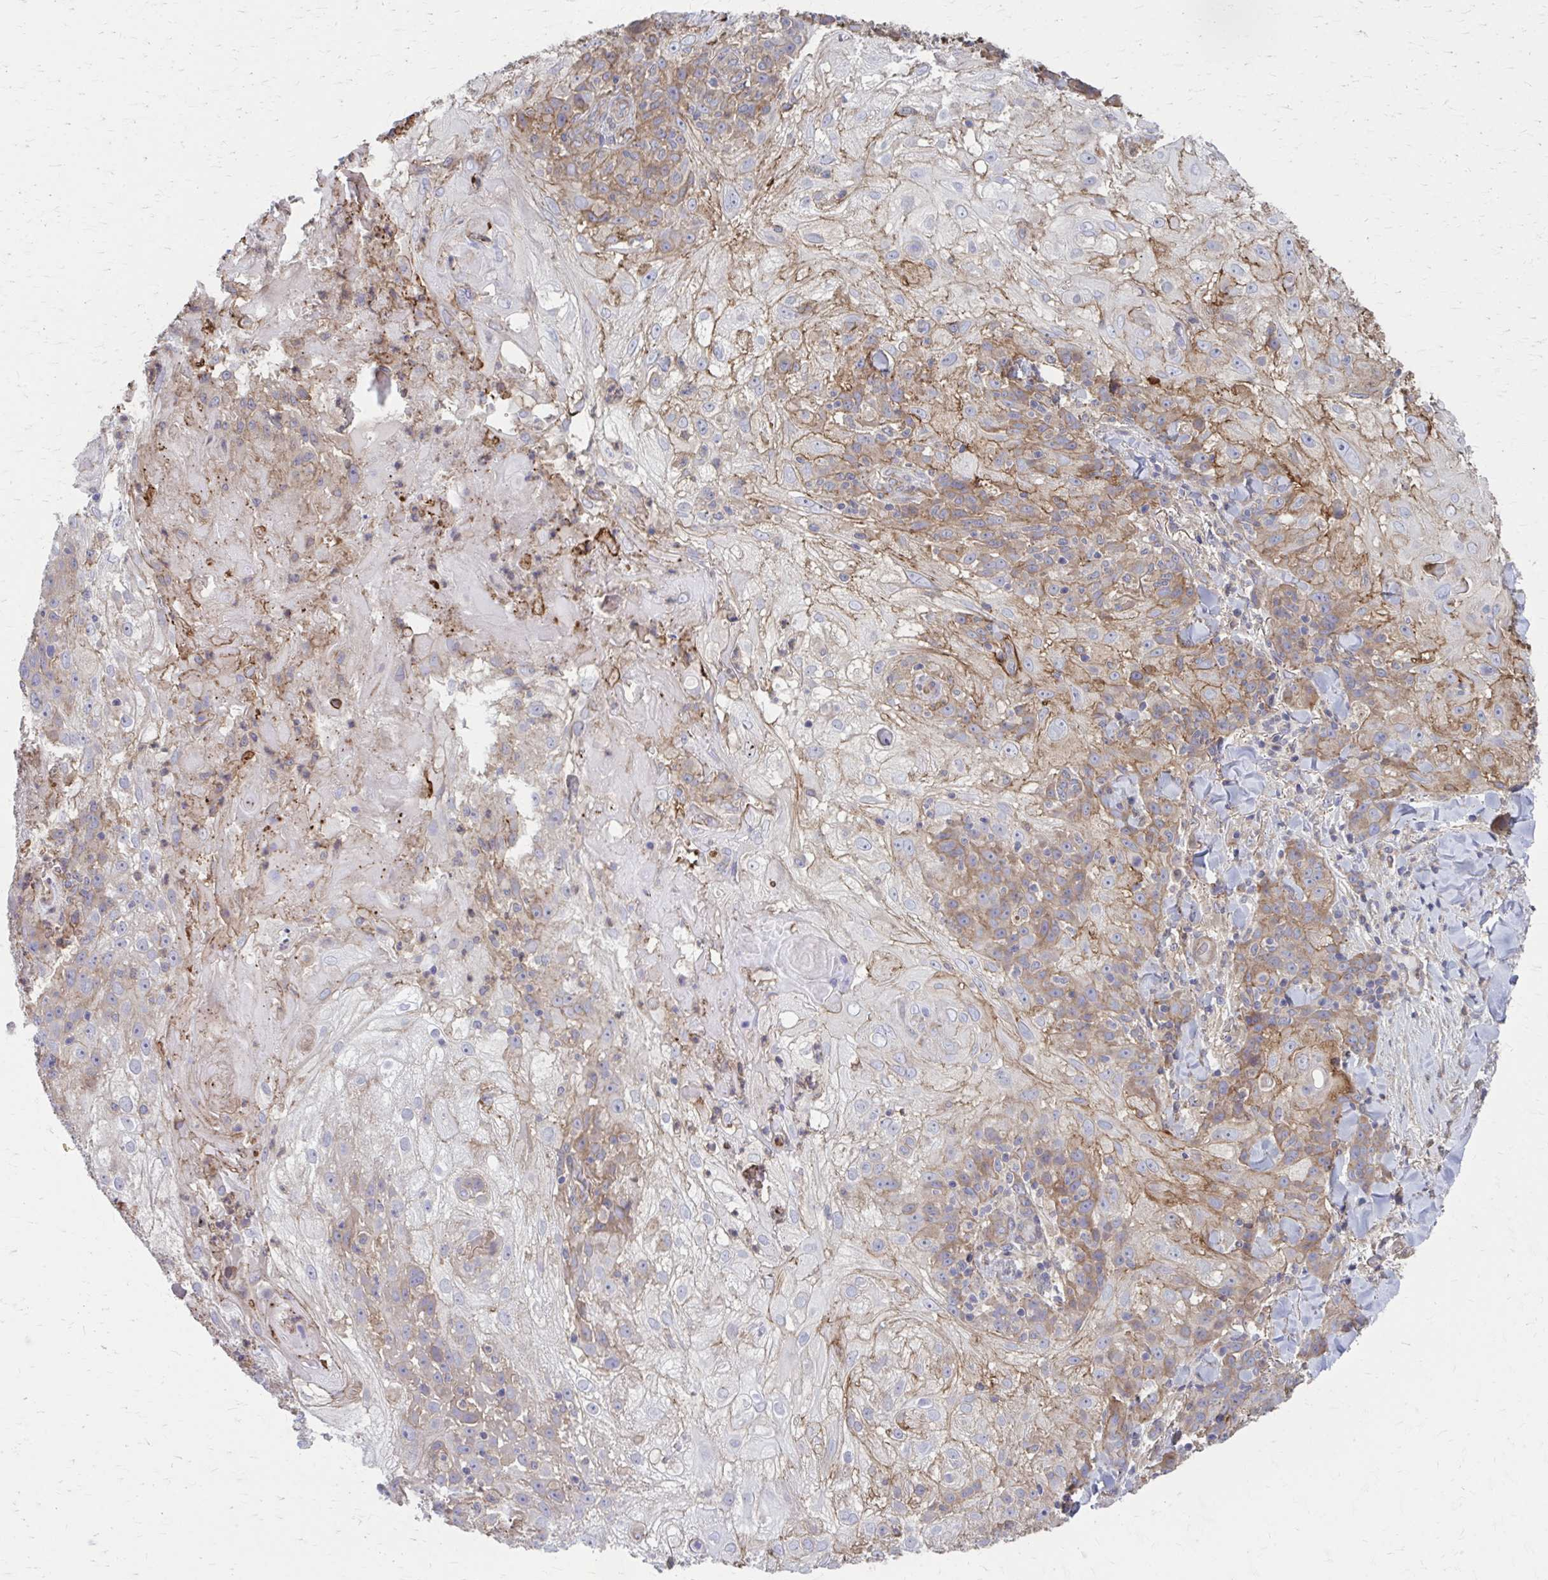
{"staining": {"intensity": "moderate", "quantity": "<25%", "location": "cytoplasmic/membranous"}, "tissue": "skin cancer", "cell_type": "Tumor cells", "image_type": "cancer", "snomed": [{"axis": "morphology", "description": "Normal tissue, NOS"}, {"axis": "morphology", "description": "Squamous cell carcinoma, NOS"}, {"axis": "topography", "description": "Skin"}], "caption": "Skin squamous cell carcinoma was stained to show a protein in brown. There is low levels of moderate cytoplasmic/membranous expression in about <25% of tumor cells.", "gene": "MMP14", "patient": {"sex": "female", "age": 83}}